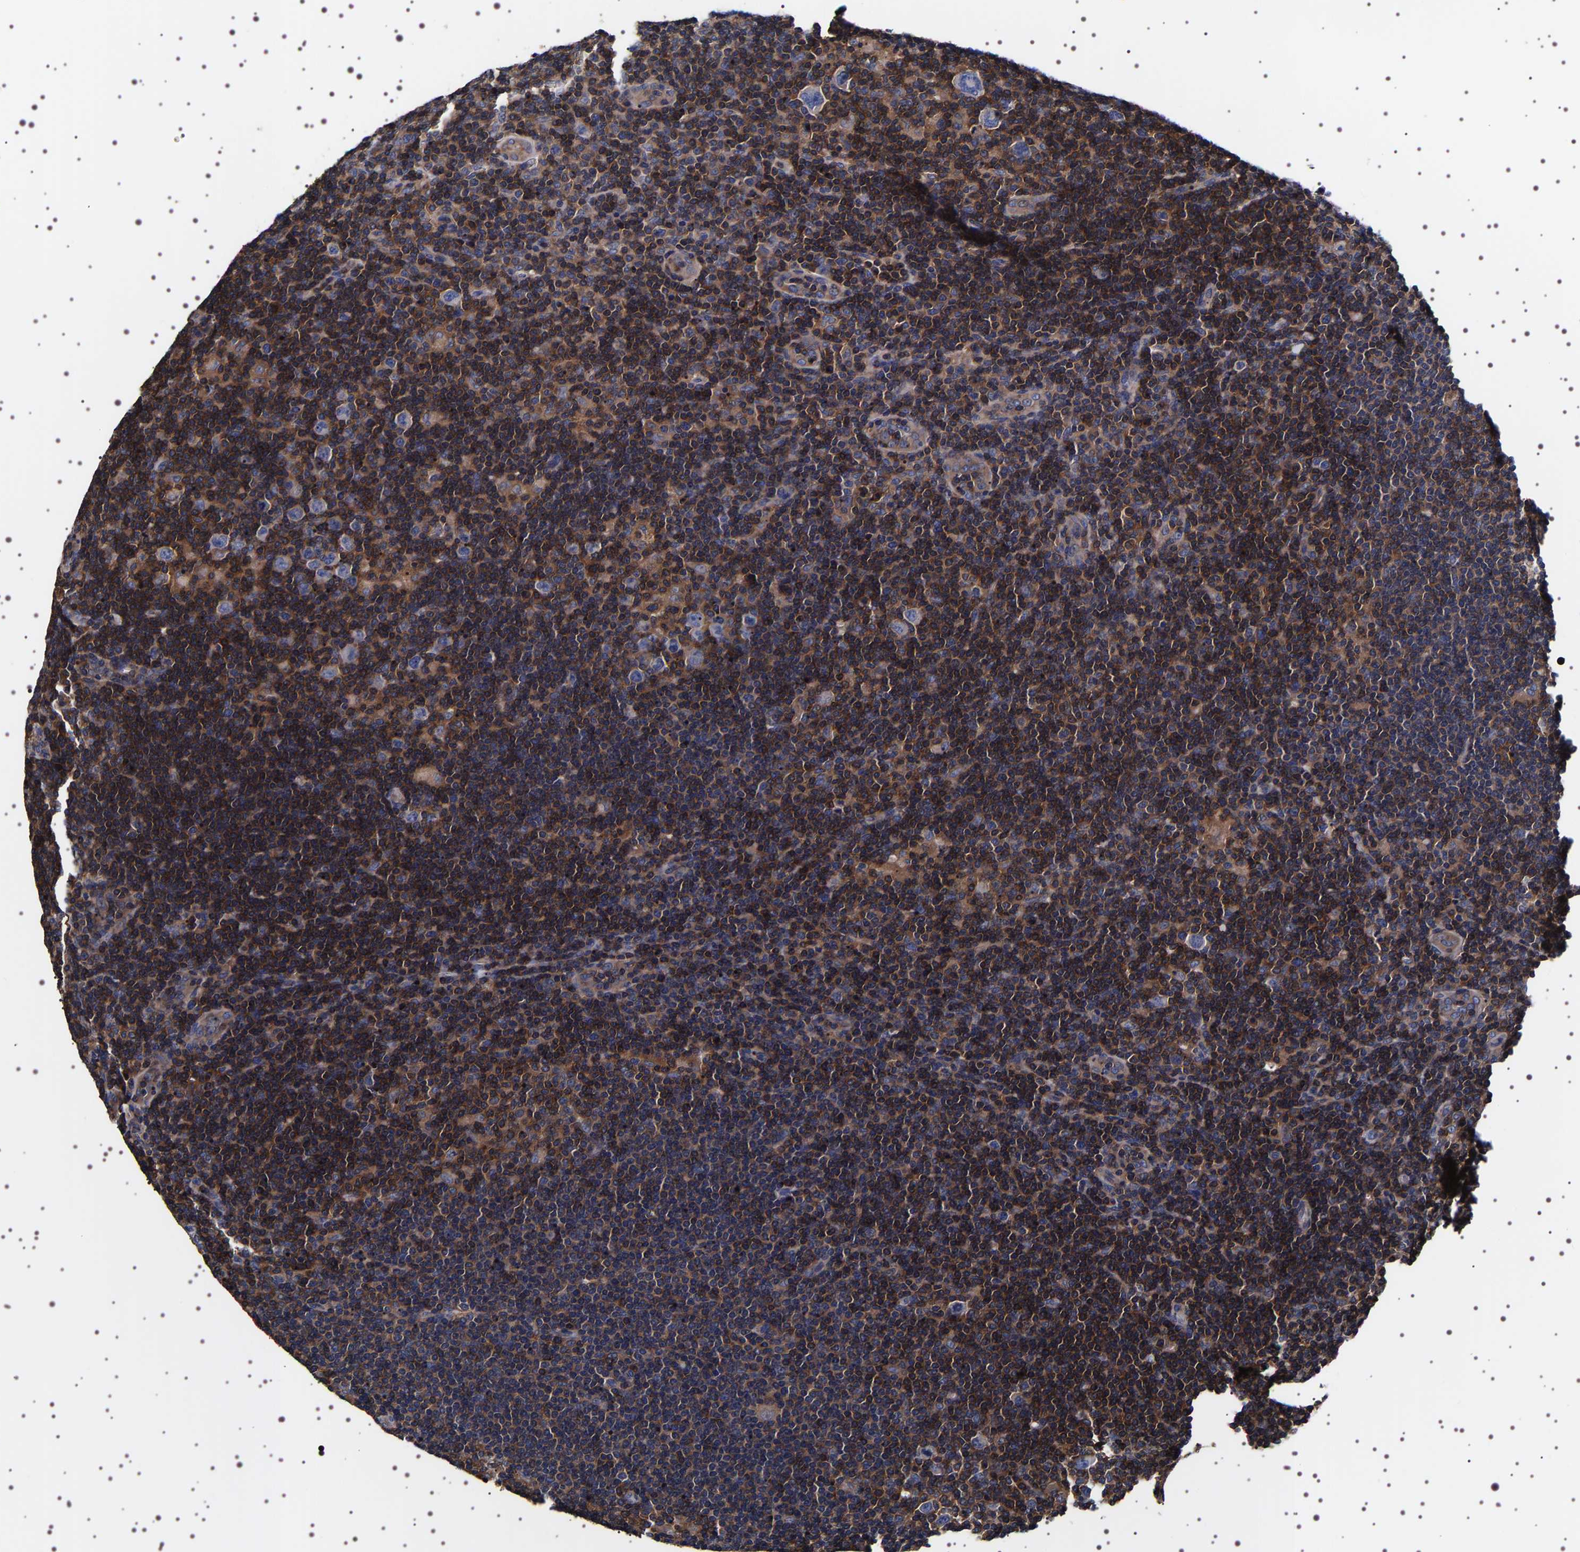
{"staining": {"intensity": "negative", "quantity": "none", "location": "none"}, "tissue": "lymphoma", "cell_type": "Tumor cells", "image_type": "cancer", "snomed": [{"axis": "morphology", "description": "Hodgkin's disease, NOS"}, {"axis": "topography", "description": "Lymph node"}], "caption": "IHC of human lymphoma demonstrates no staining in tumor cells.", "gene": "WDR1", "patient": {"sex": "female", "age": 57}}